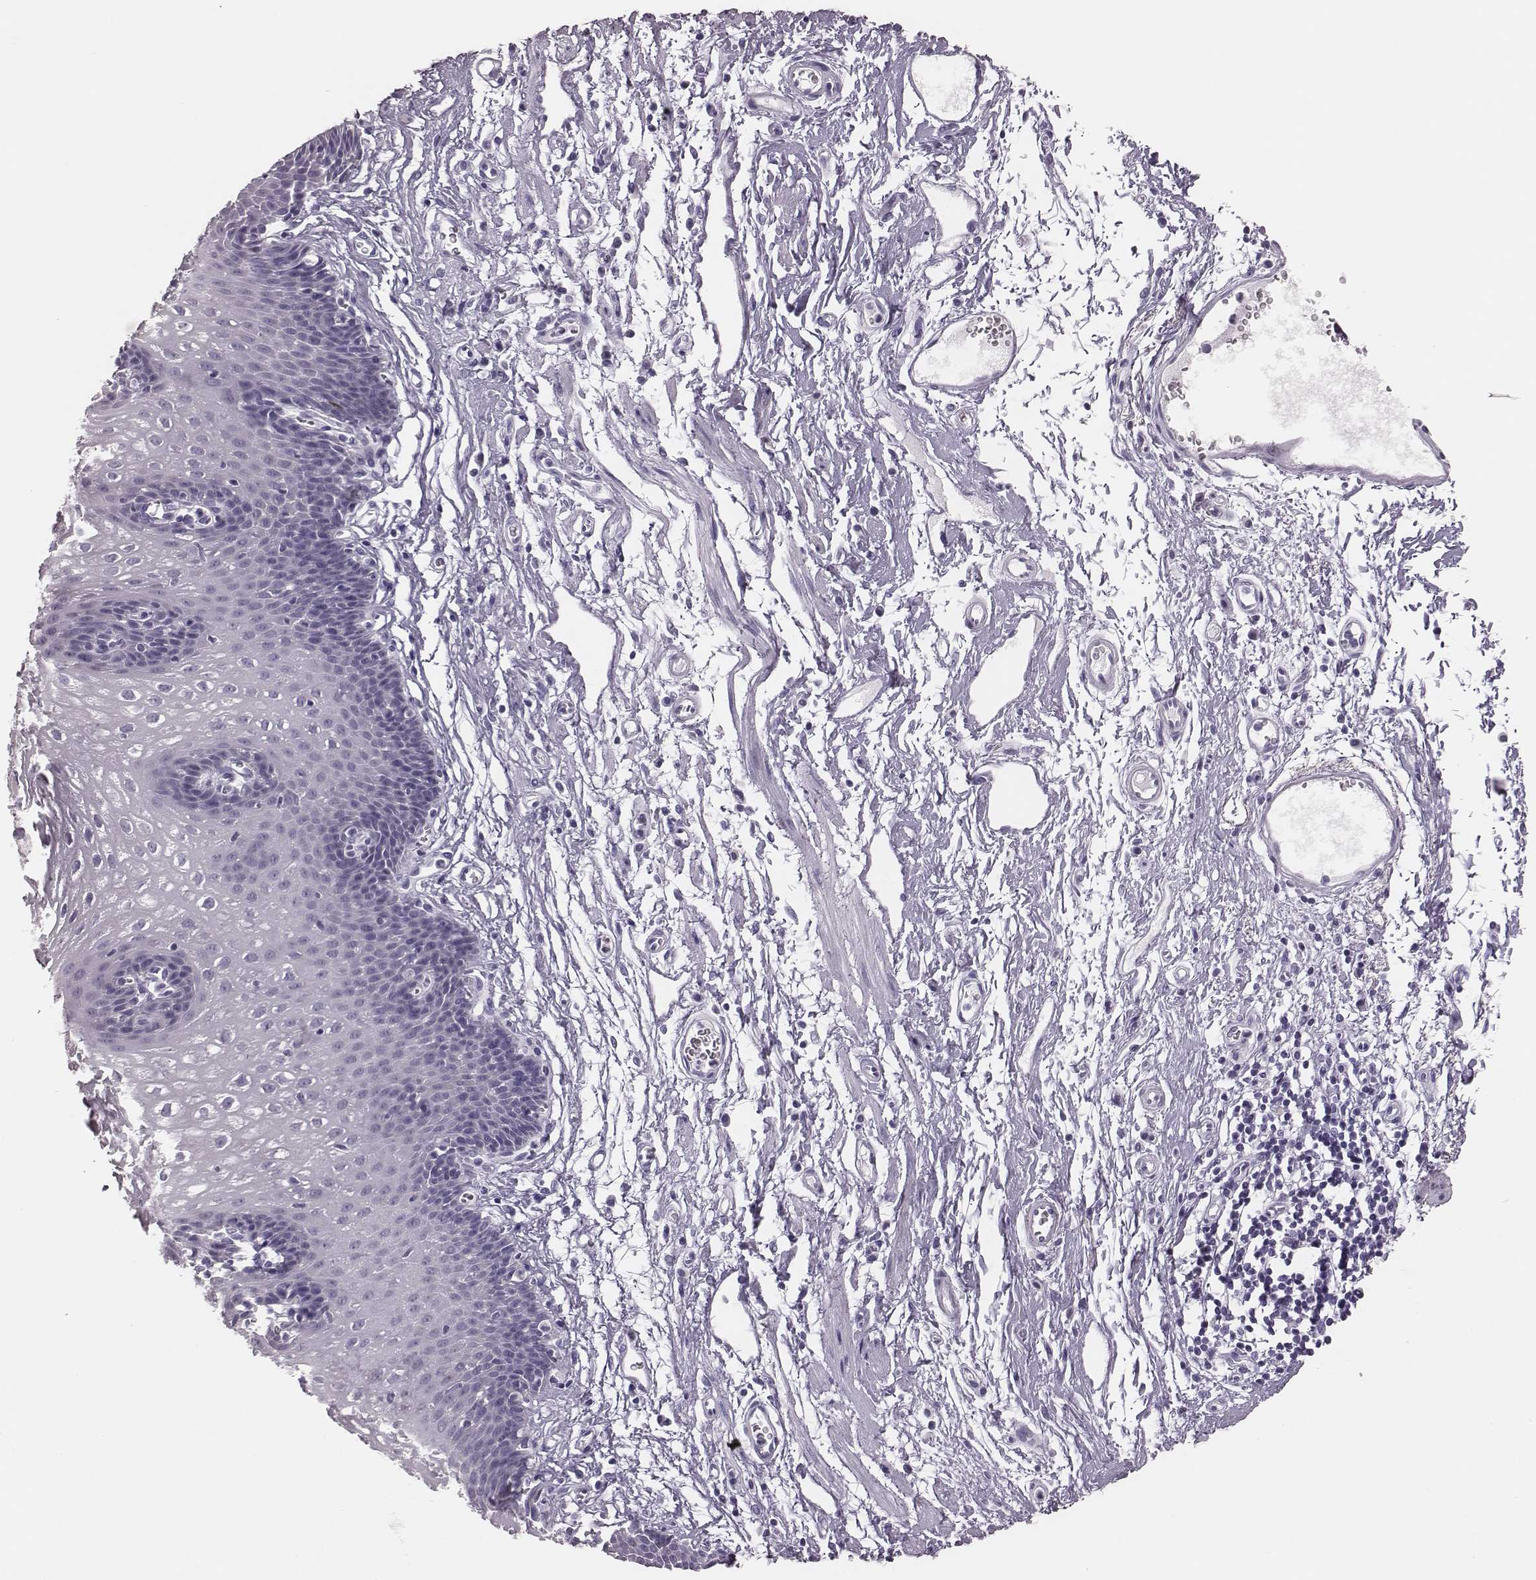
{"staining": {"intensity": "negative", "quantity": "none", "location": "none"}, "tissue": "esophagus", "cell_type": "Squamous epithelial cells", "image_type": "normal", "snomed": [{"axis": "morphology", "description": "Normal tissue, NOS"}, {"axis": "topography", "description": "Esophagus"}], "caption": "High magnification brightfield microscopy of unremarkable esophagus stained with DAB (3,3'-diaminobenzidine) (brown) and counterstained with hematoxylin (blue): squamous epithelial cells show no significant staining.", "gene": "H1", "patient": {"sex": "male", "age": 72}}